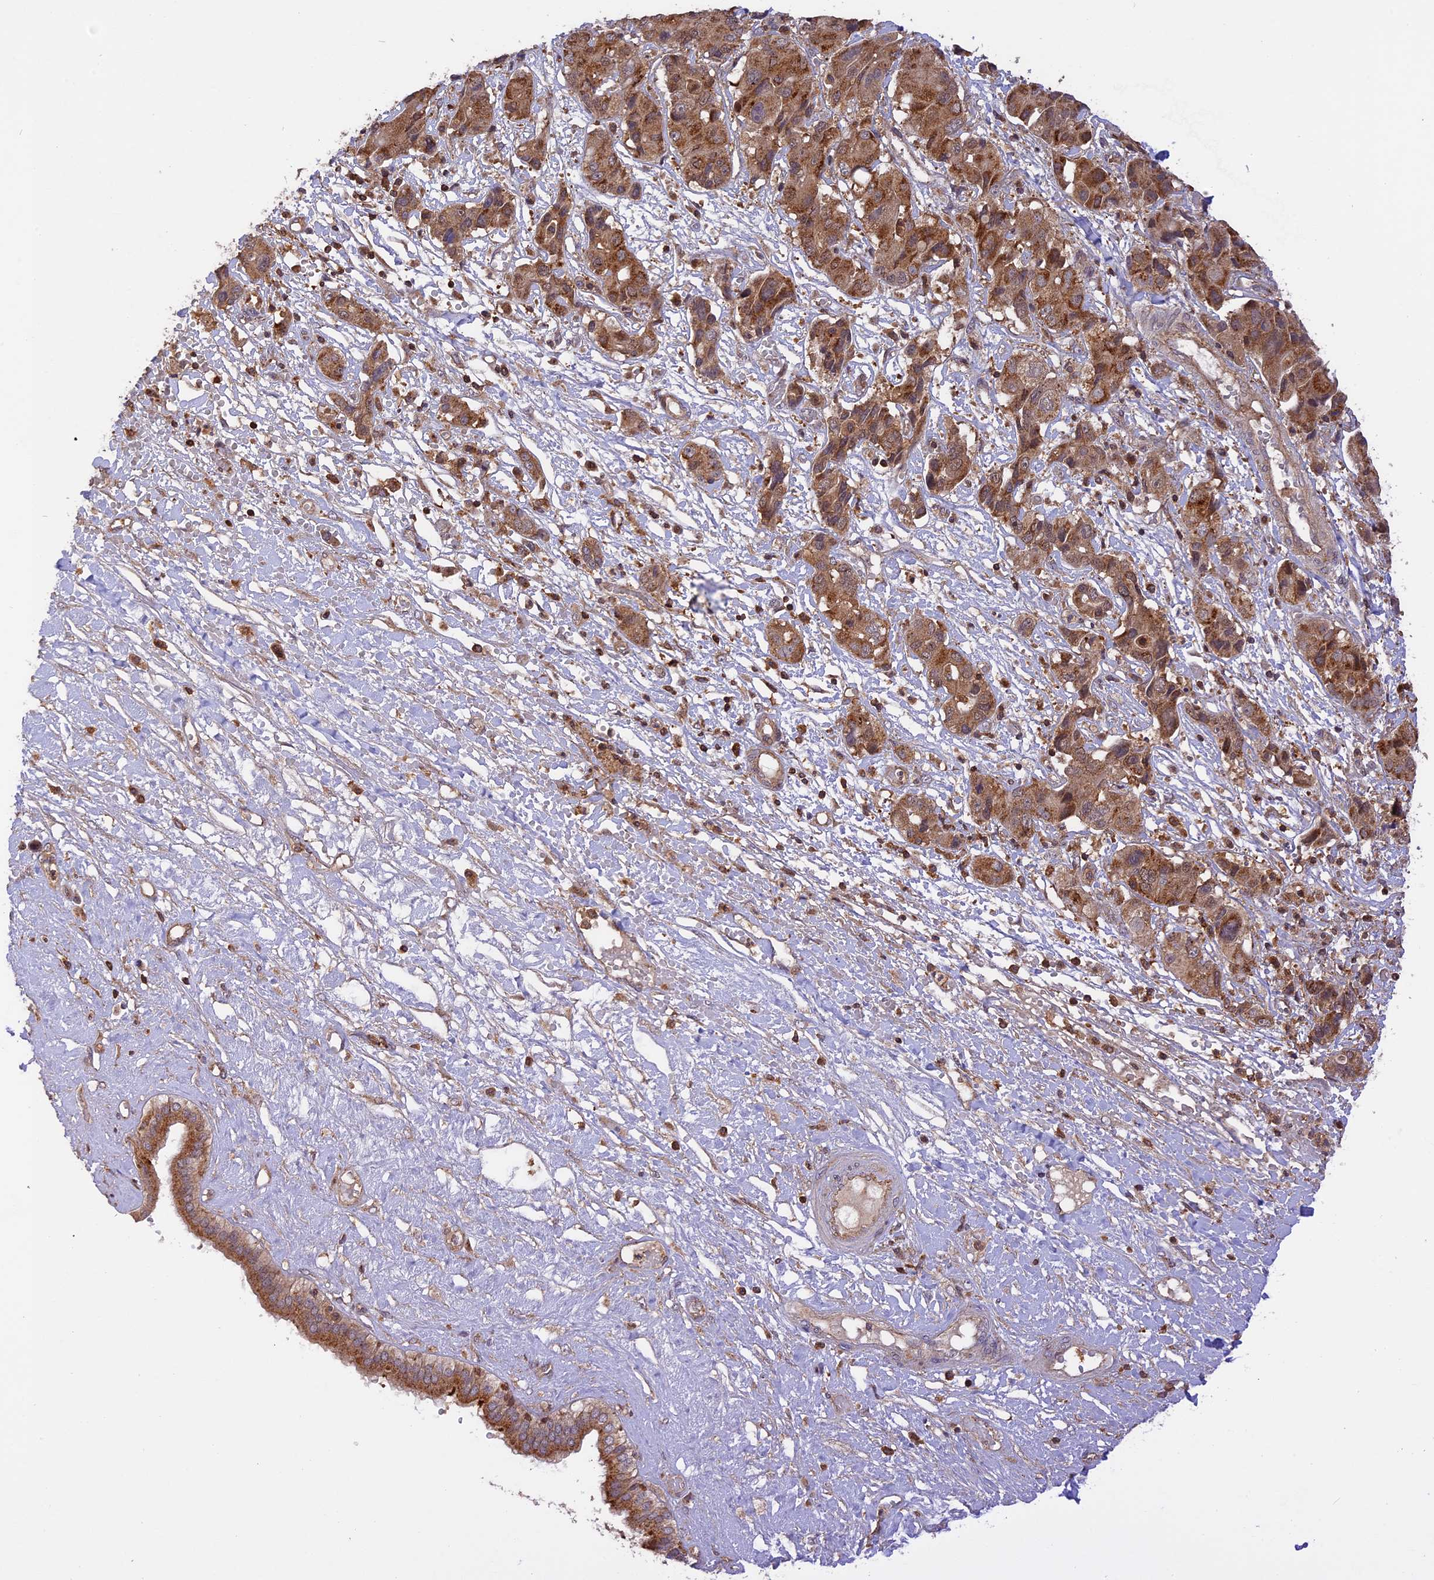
{"staining": {"intensity": "moderate", "quantity": "25%-75%", "location": "cytoplasmic/membranous"}, "tissue": "liver cancer", "cell_type": "Tumor cells", "image_type": "cancer", "snomed": [{"axis": "morphology", "description": "Cholangiocarcinoma"}, {"axis": "topography", "description": "Liver"}], "caption": "Liver cancer (cholangiocarcinoma) stained with a brown dye exhibits moderate cytoplasmic/membranous positive expression in approximately 25%-75% of tumor cells.", "gene": "PEX3", "patient": {"sex": "male", "age": 67}}